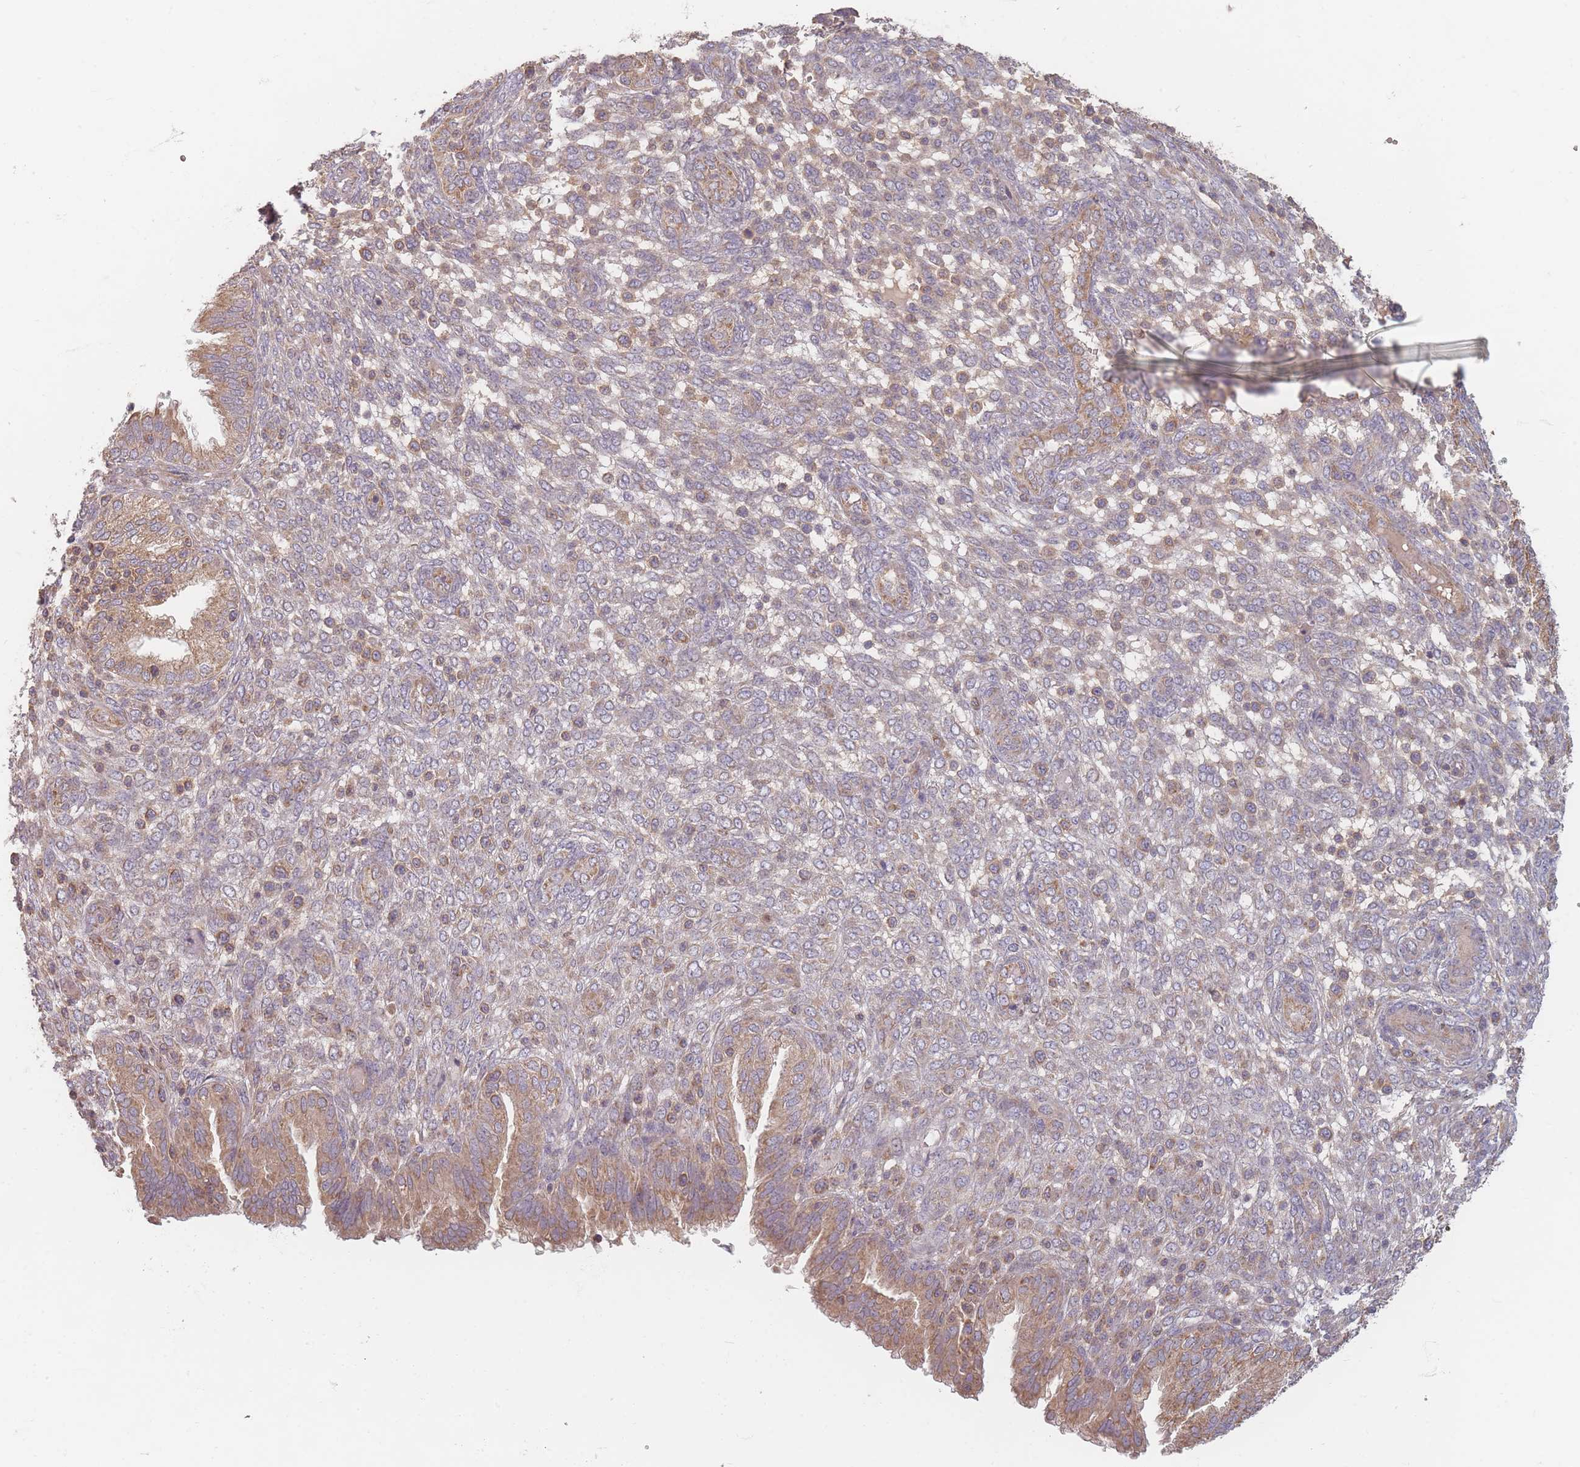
{"staining": {"intensity": "moderate", "quantity": "<25%", "location": "cytoplasmic/membranous"}, "tissue": "endometrium", "cell_type": "Cells in endometrial stroma", "image_type": "normal", "snomed": [{"axis": "morphology", "description": "Normal tissue, NOS"}, {"axis": "topography", "description": "Endometrium"}], "caption": "Protein analysis of unremarkable endometrium exhibits moderate cytoplasmic/membranous staining in about <25% of cells in endometrial stroma.", "gene": "SLC35F3", "patient": {"sex": "female", "age": 33}}